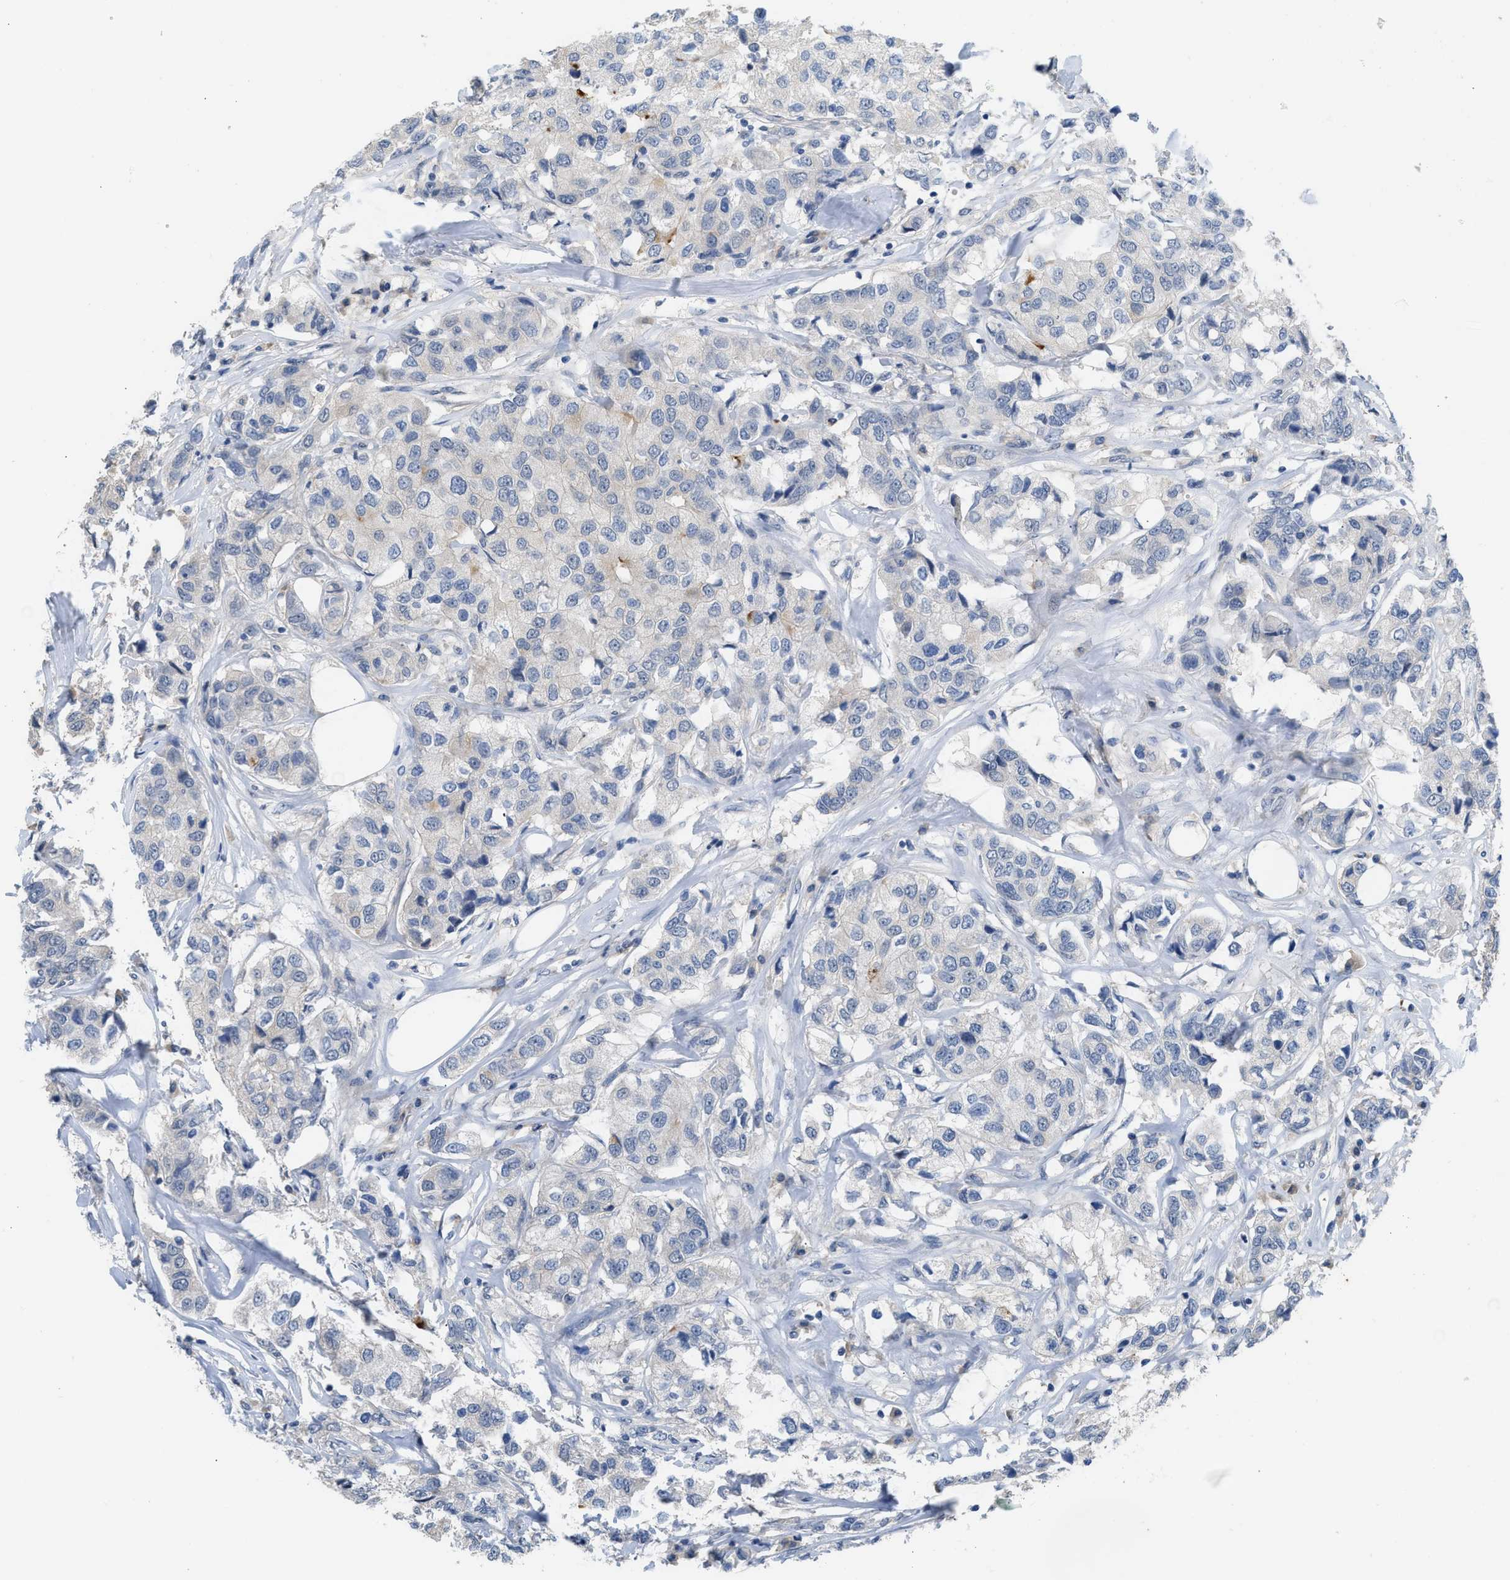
{"staining": {"intensity": "negative", "quantity": "none", "location": "none"}, "tissue": "breast cancer", "cell_type": "Tumor cells", "image_type": "cancer", "snomed": [{"axis": "morphology", "description": "Duct carcinoma"}, {"axis": "topography", "description": "Breast"}], "caption": "Immunohistochemistry (IHC) of breast cancer (infiltrating ductal carcinoma) displays no expression in tumor cells.", "gene": "RHBDF2", "patient": {"sex": "female", "age": 80}}